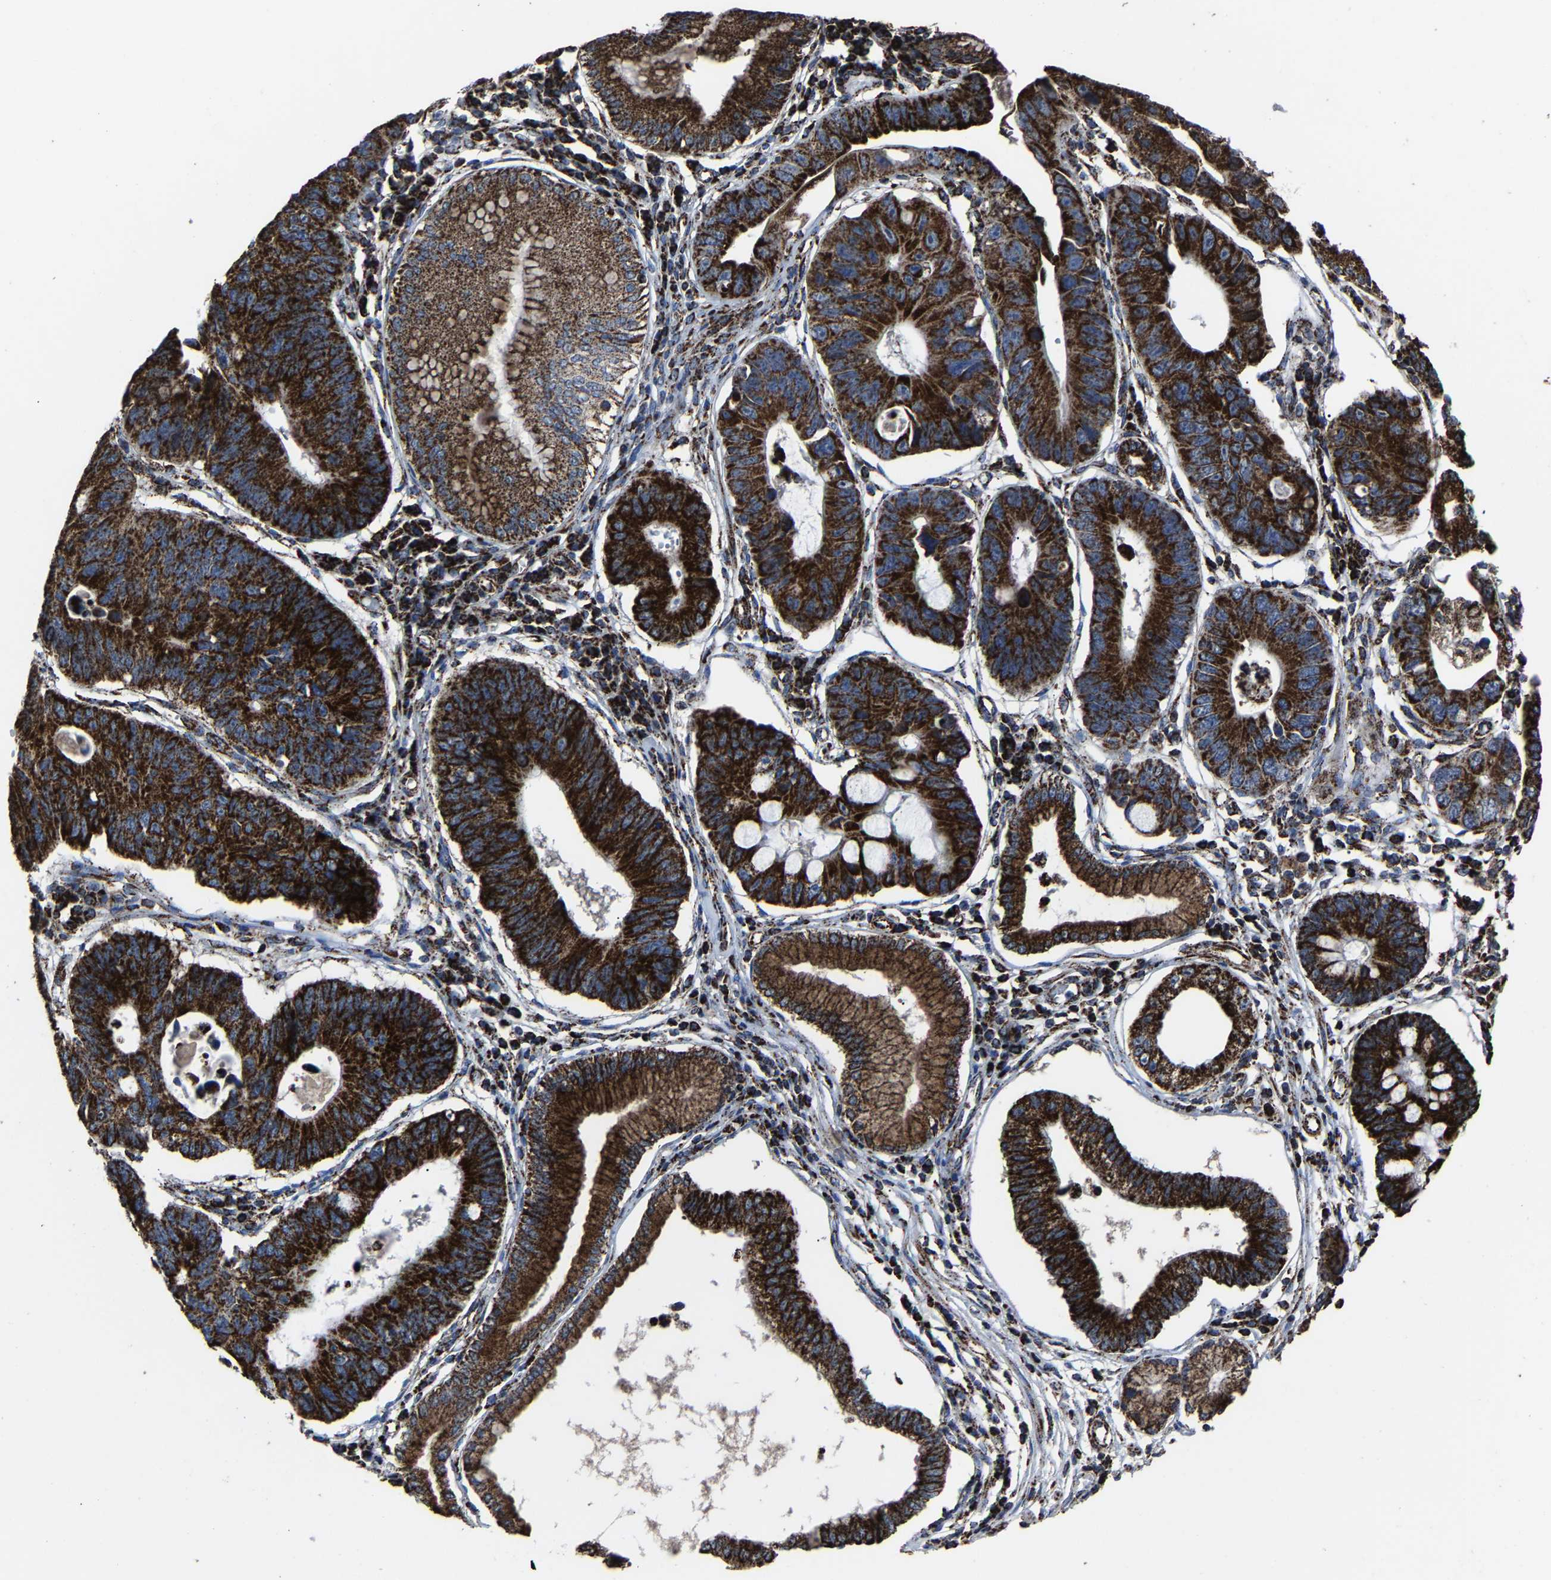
{"staining": {"intensity": "strong", "quantity": ">75%", "location": "cytoplasmic/membranous"}, "tissue": "stomach cancer", "cell_type": "Tumor cells", "image_type": "cancer", "snomed": [{"axis": "morphology", "description": "Adenocarcinoma, NOS"}, {"axis": "topography", "description": "Stomach"}], "caption": "Stomach cancer tissue reveals strong cytoplasmic/membranous positivity in approximately >75% of tumor cells, visualized by immunohistochemistry. (Stains: DAB (3,3'-diaminobenzidine) in brown, nuclei in blue, Microscopy: brightfield microscopy at high magnification).", "gene": "NDUFV3", "patient": {"sex": "male", "age": 59}}